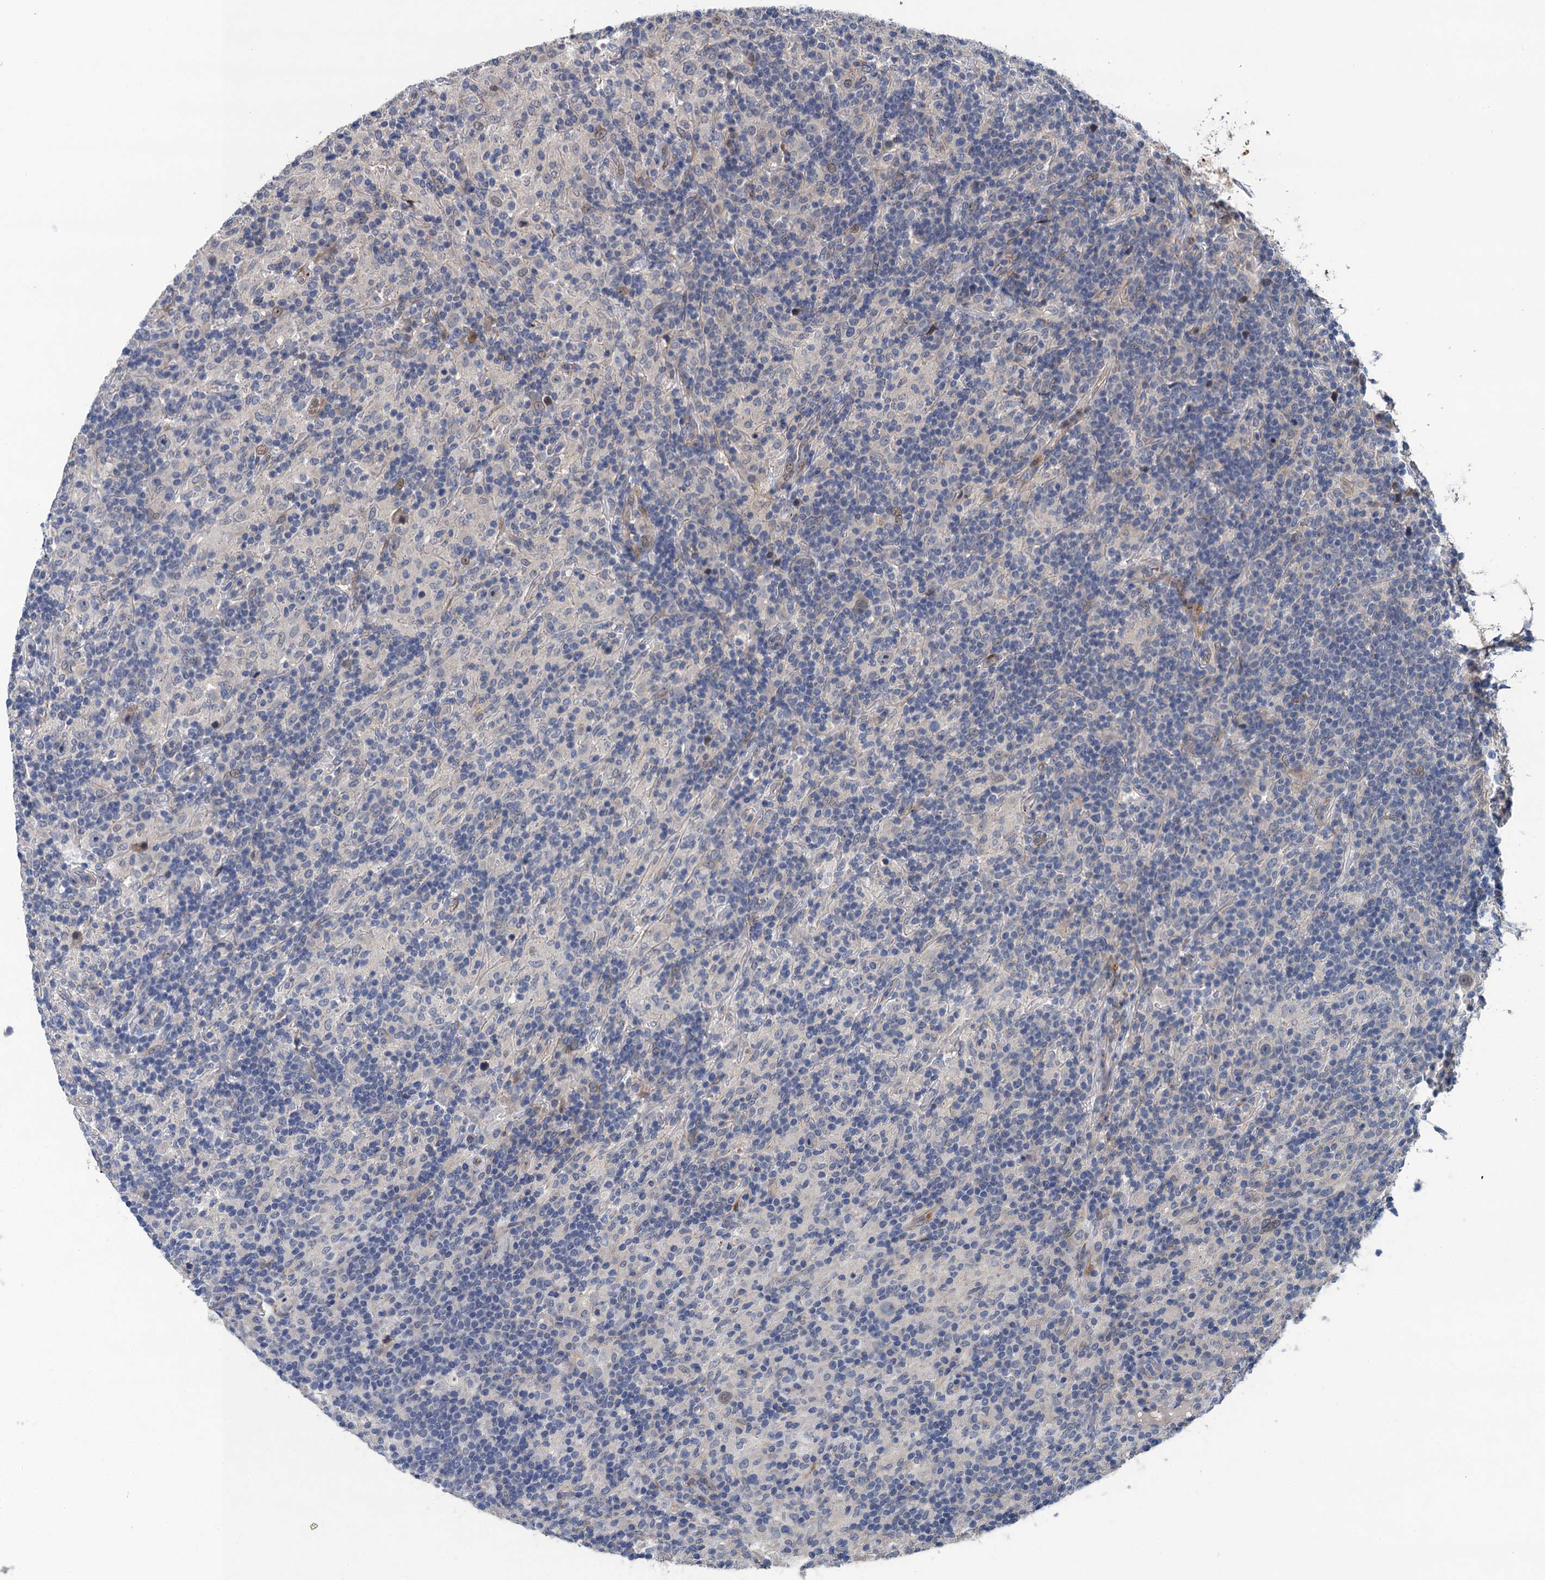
{"staining": {"intensity": "weak", "quantity": "<25%", "location": "nuclear"}, "tissue": "lymphoma", "cell_type": "Tumor cells", "image_type": "cancer", "snomed": [{"axis": "morphology", "description": "Hodgkin's disease, NOS"}, {"axis": "topography", "description": "Lymph node"}], "caption": "This is an IHC micrograph of lymphoma. There is no expression in tumor cells.", "gene": "TRAF7", "patient": {"sex": "male", "age": 70}}